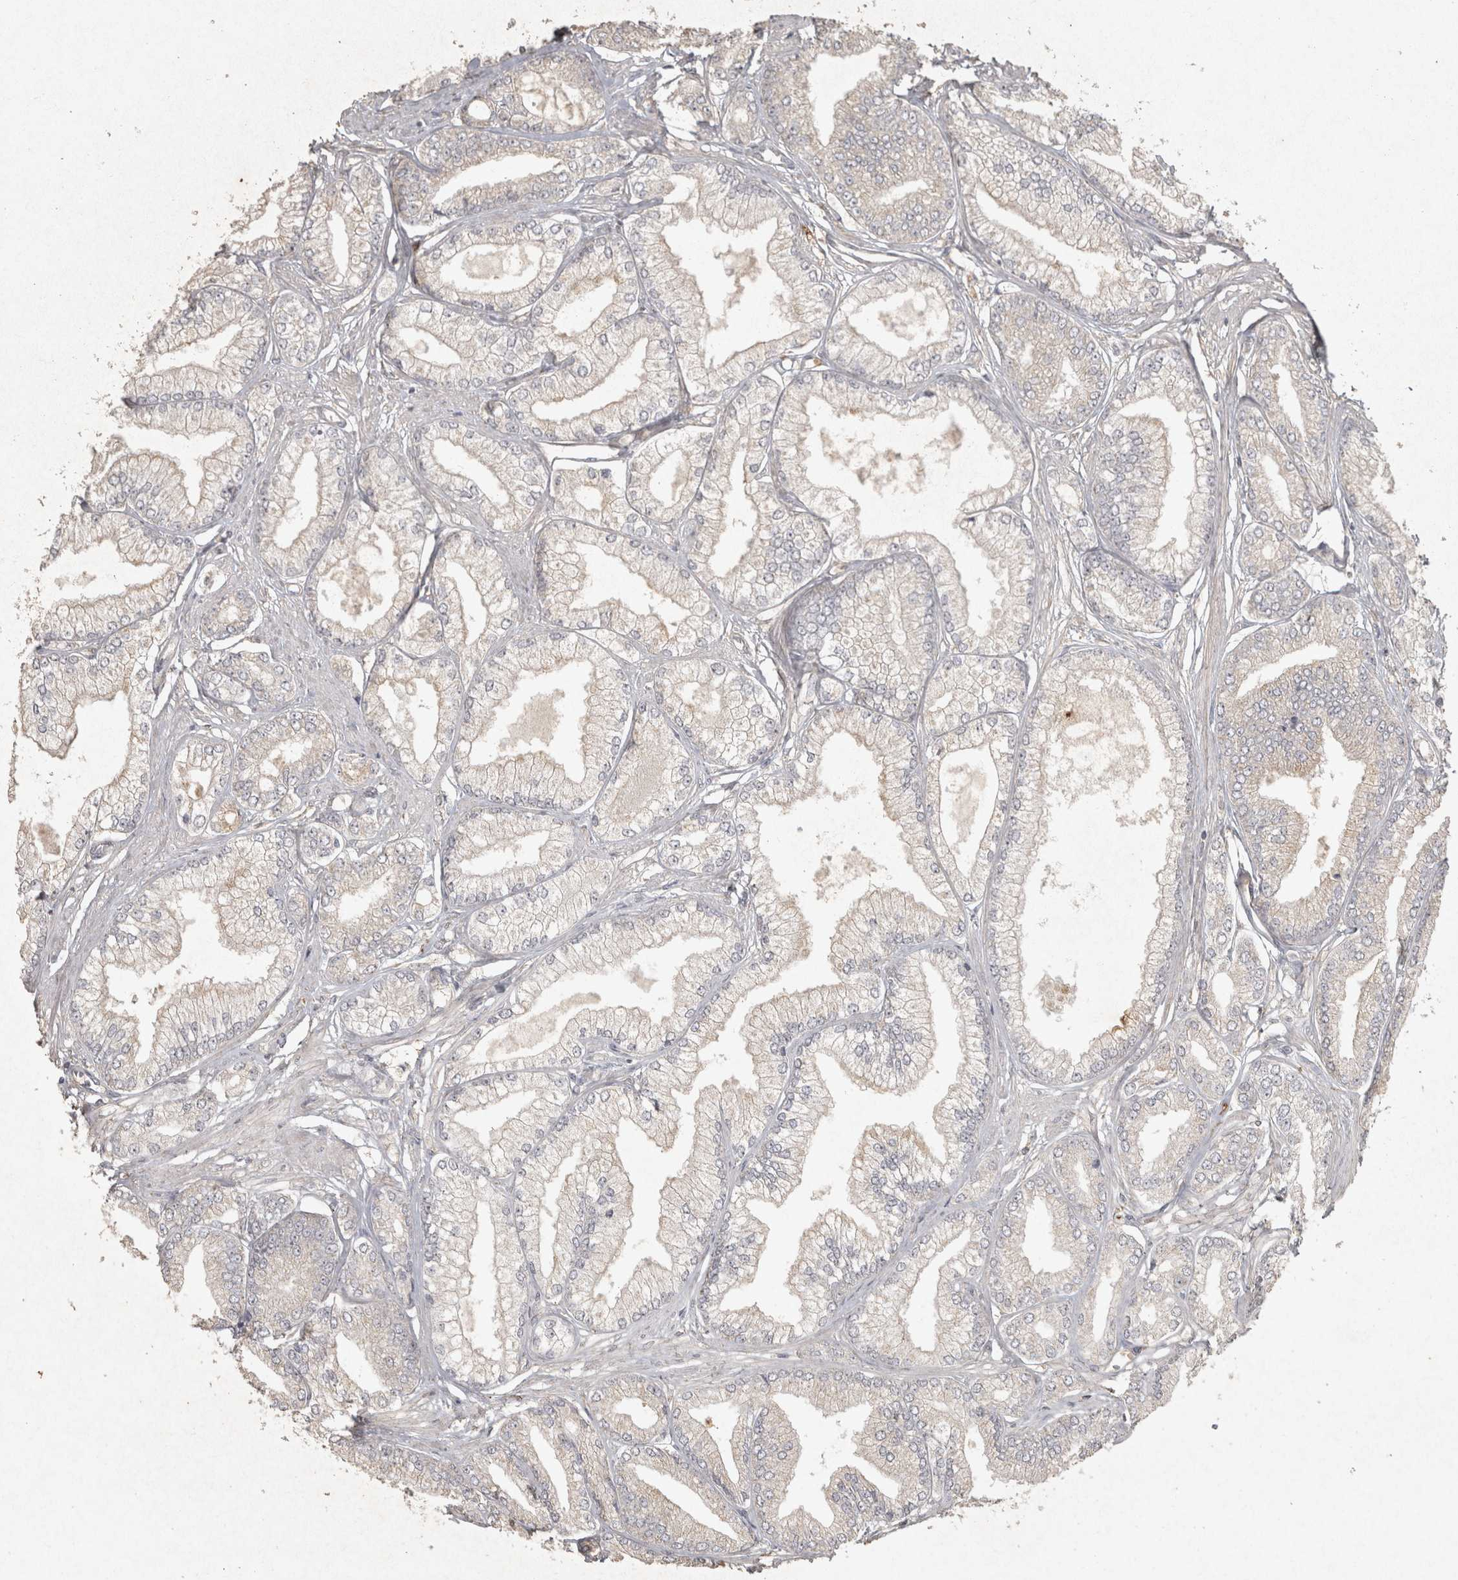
{"staining": {"intensity": "negative", "quantity": "none", "location": "none"}, "tissue": "prostate cancer", "cell_type": "Tumor cells", "image_type": "cancer", "snomed": [{"axis": "morphology", "description": "Adenocarcinoma, Low grade"}, {"axis": "topography", "description": "Prostate"}], "caption": "Tumor cells show no significant protein expression in prostate cancer (adenocarcinoma (low-grade)).", "gene": "OSTN", "patient": {"sex": "male", "age": 52}}